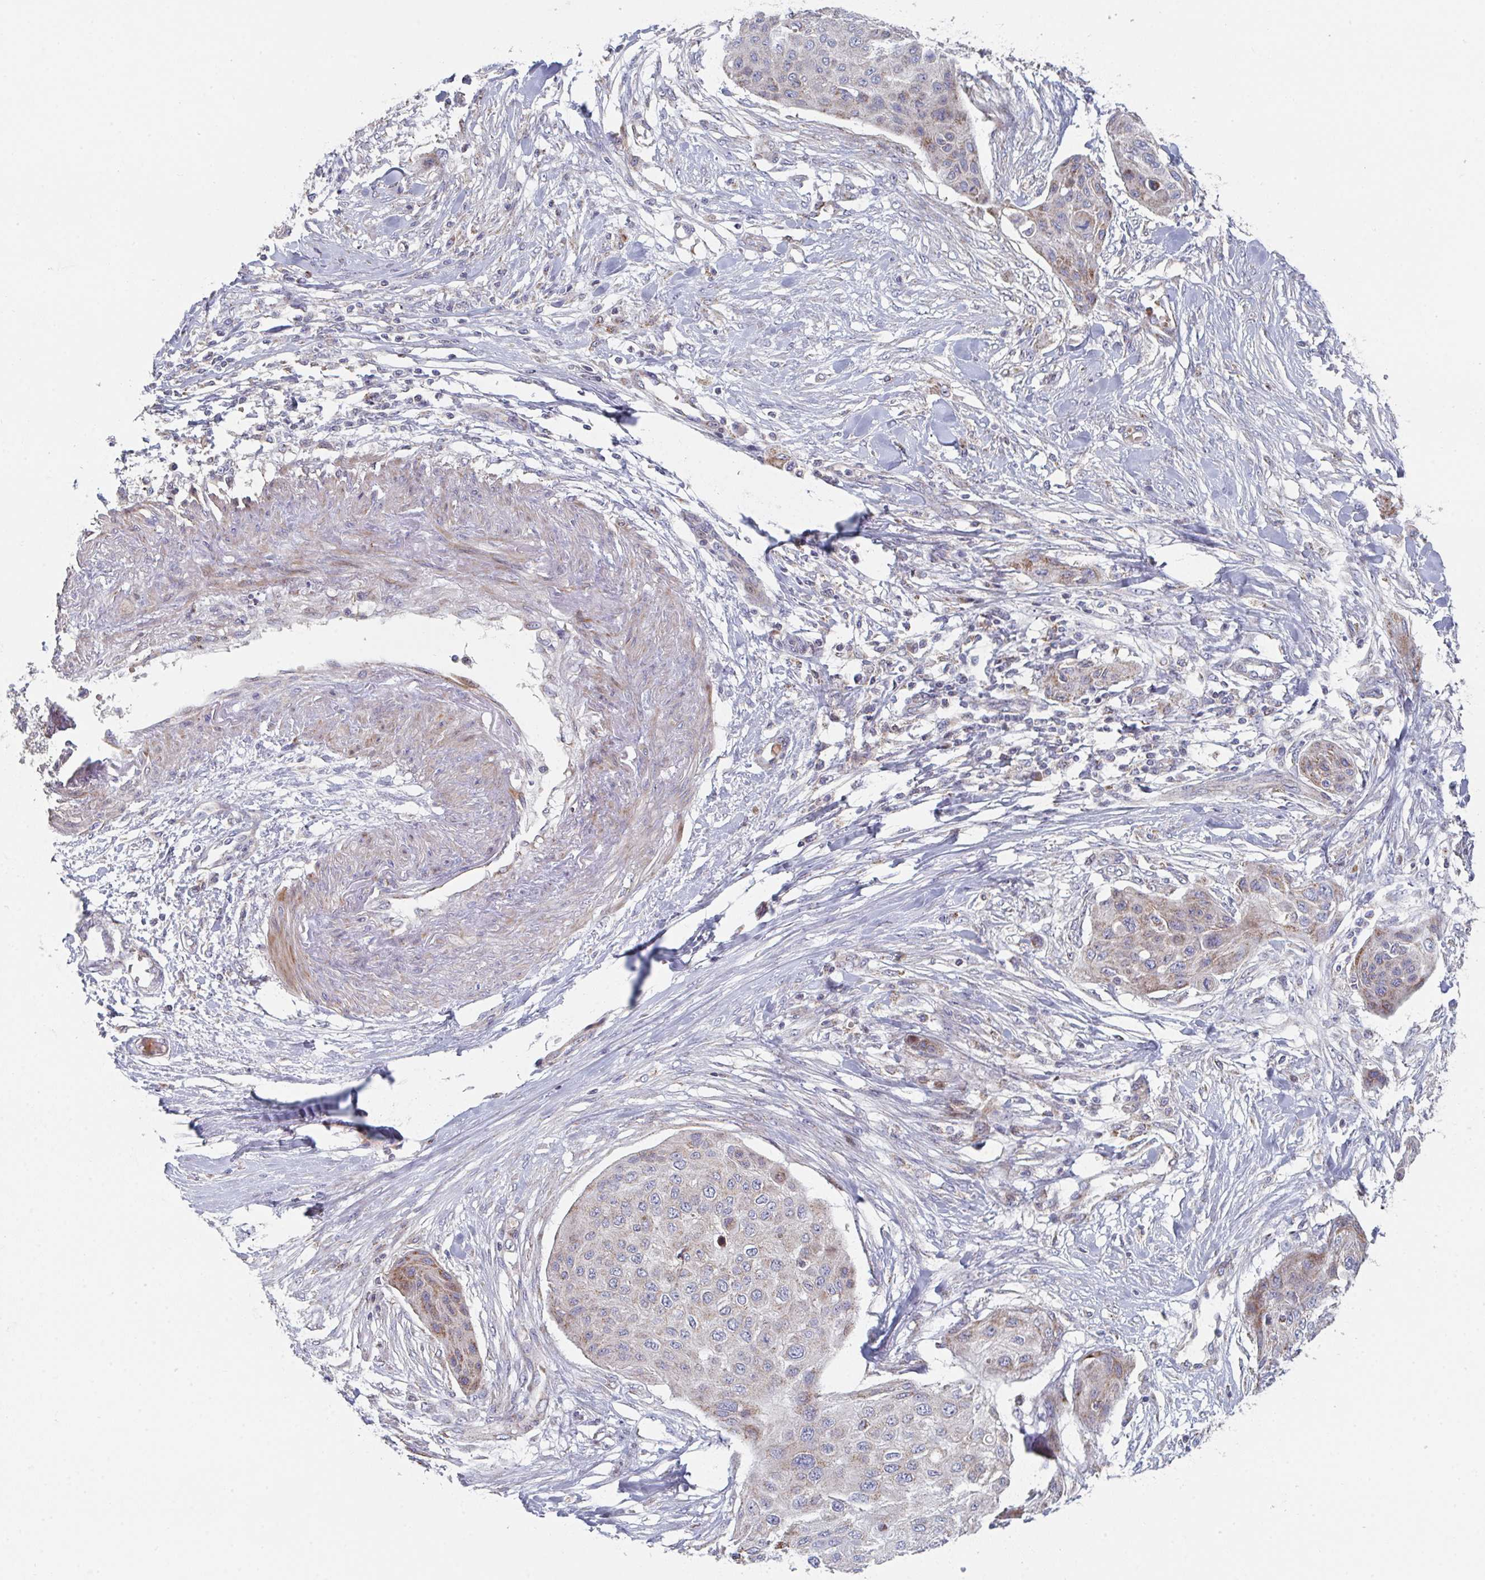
{"staining": {"intensity": "weak", "quantity": "<25%", "location": "cytoplasmic/membranous"}, "tissue": "skin cancer", "cell_type": "Tumor cells", "image_type": "cancer", "snomed": [{"axis": "morphology", "description": "Squamous cell carcinoma, NOS"}, {"axis": "topography", "description": "Skin"}], "caption": "Tumor cells are negative for protein expression in human skin squamous cell carcinoma.", "gene": "ZNF644", "patient": {"sex": "female", "age": 87}}